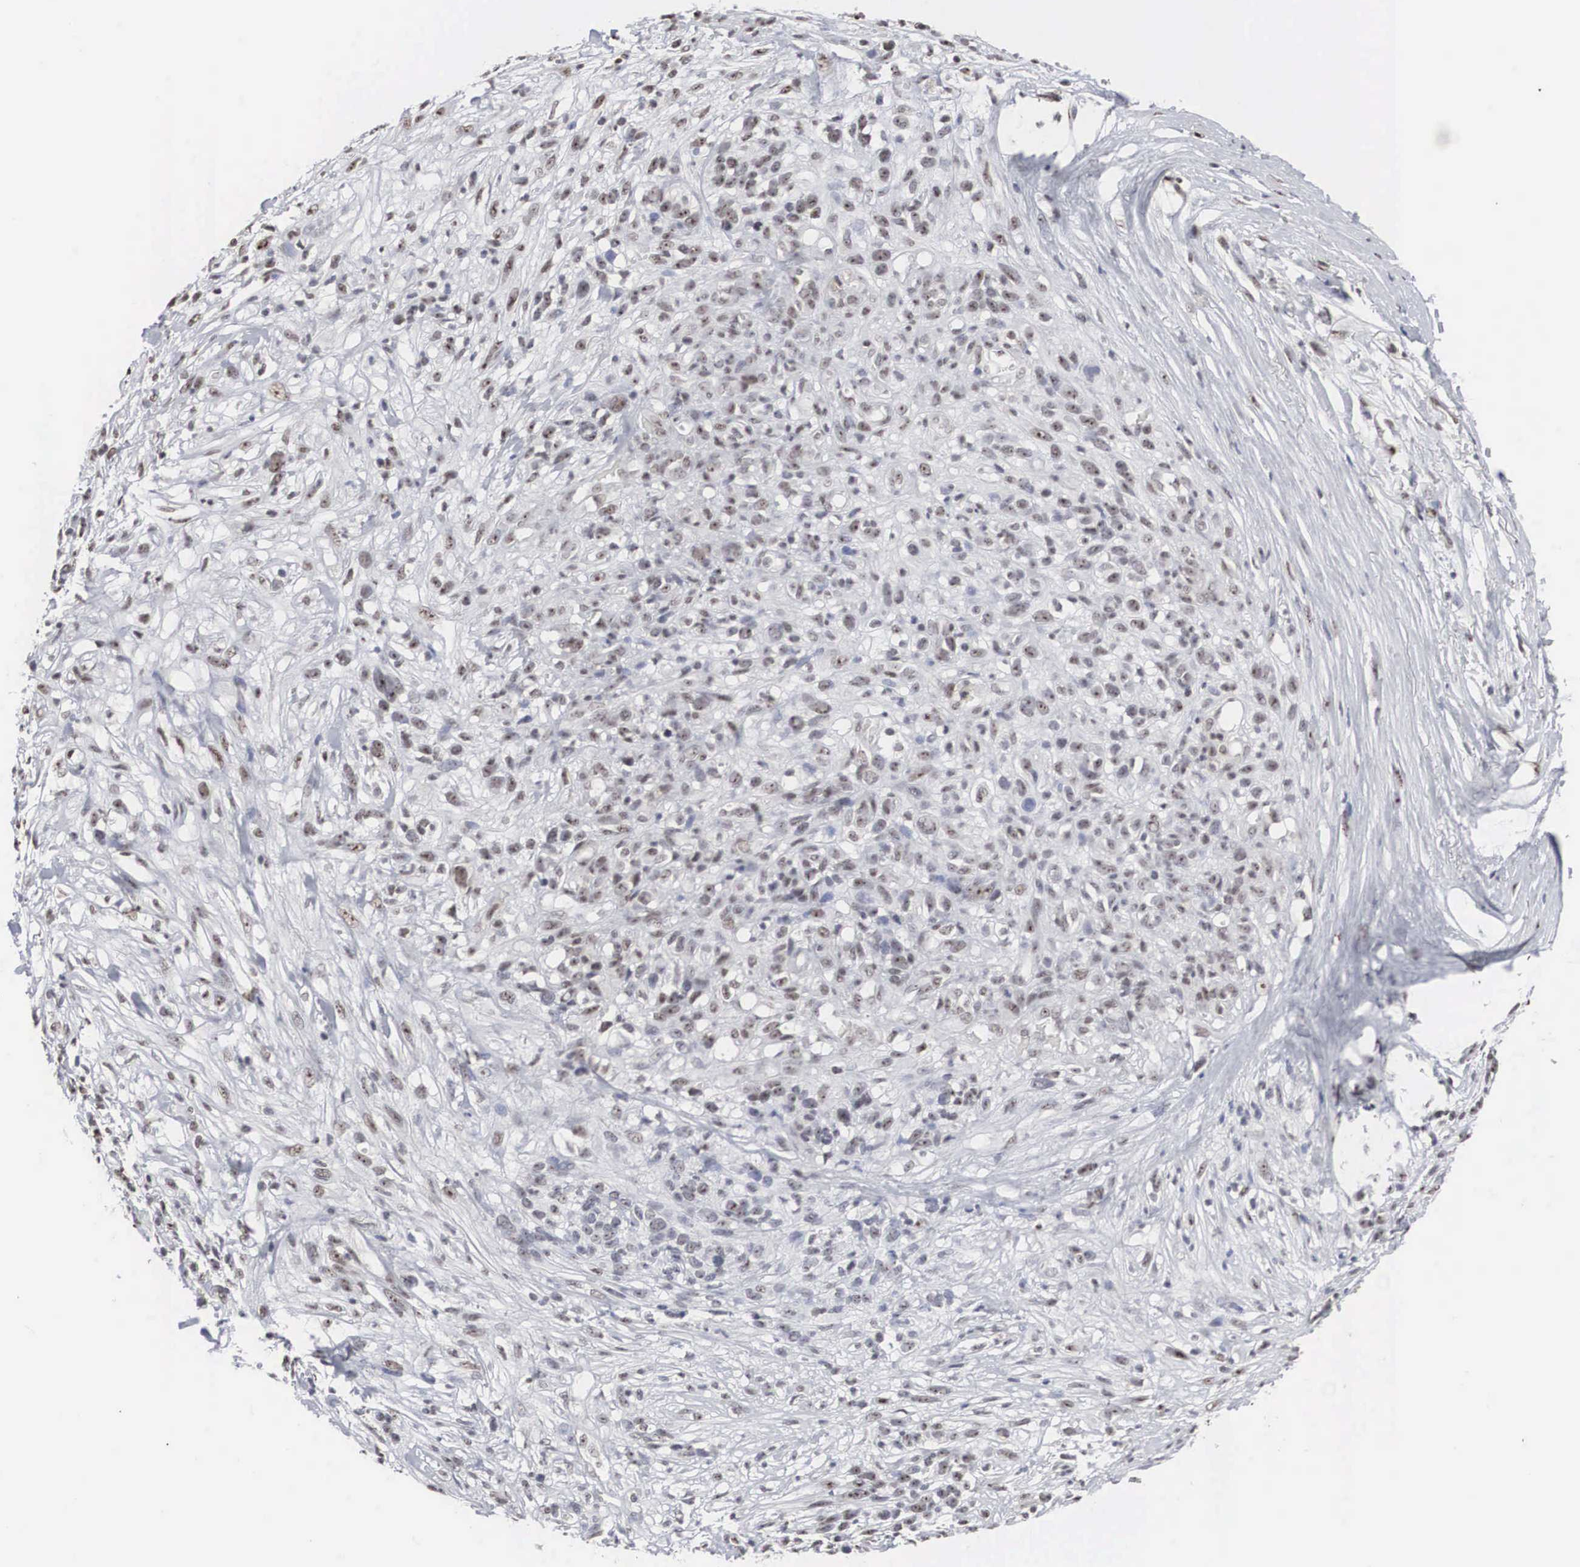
{"staining": {"intensity": "negative", "quantity": "none", "location": "none"}, "tissue": "melanoma", "cell_type": "Tumor cells", "image_type": "cancer", "snomed": [{"axis": "morphology", "description": "Malignant melanoma, NOS"}, {"axis": "topography", "description": "Skin"}], "caption": "The image exhibits no staining of tumor cells in malignant melanoma.", "gene": "AUTS2", "patient": {"sex": "female", "age": 85}}